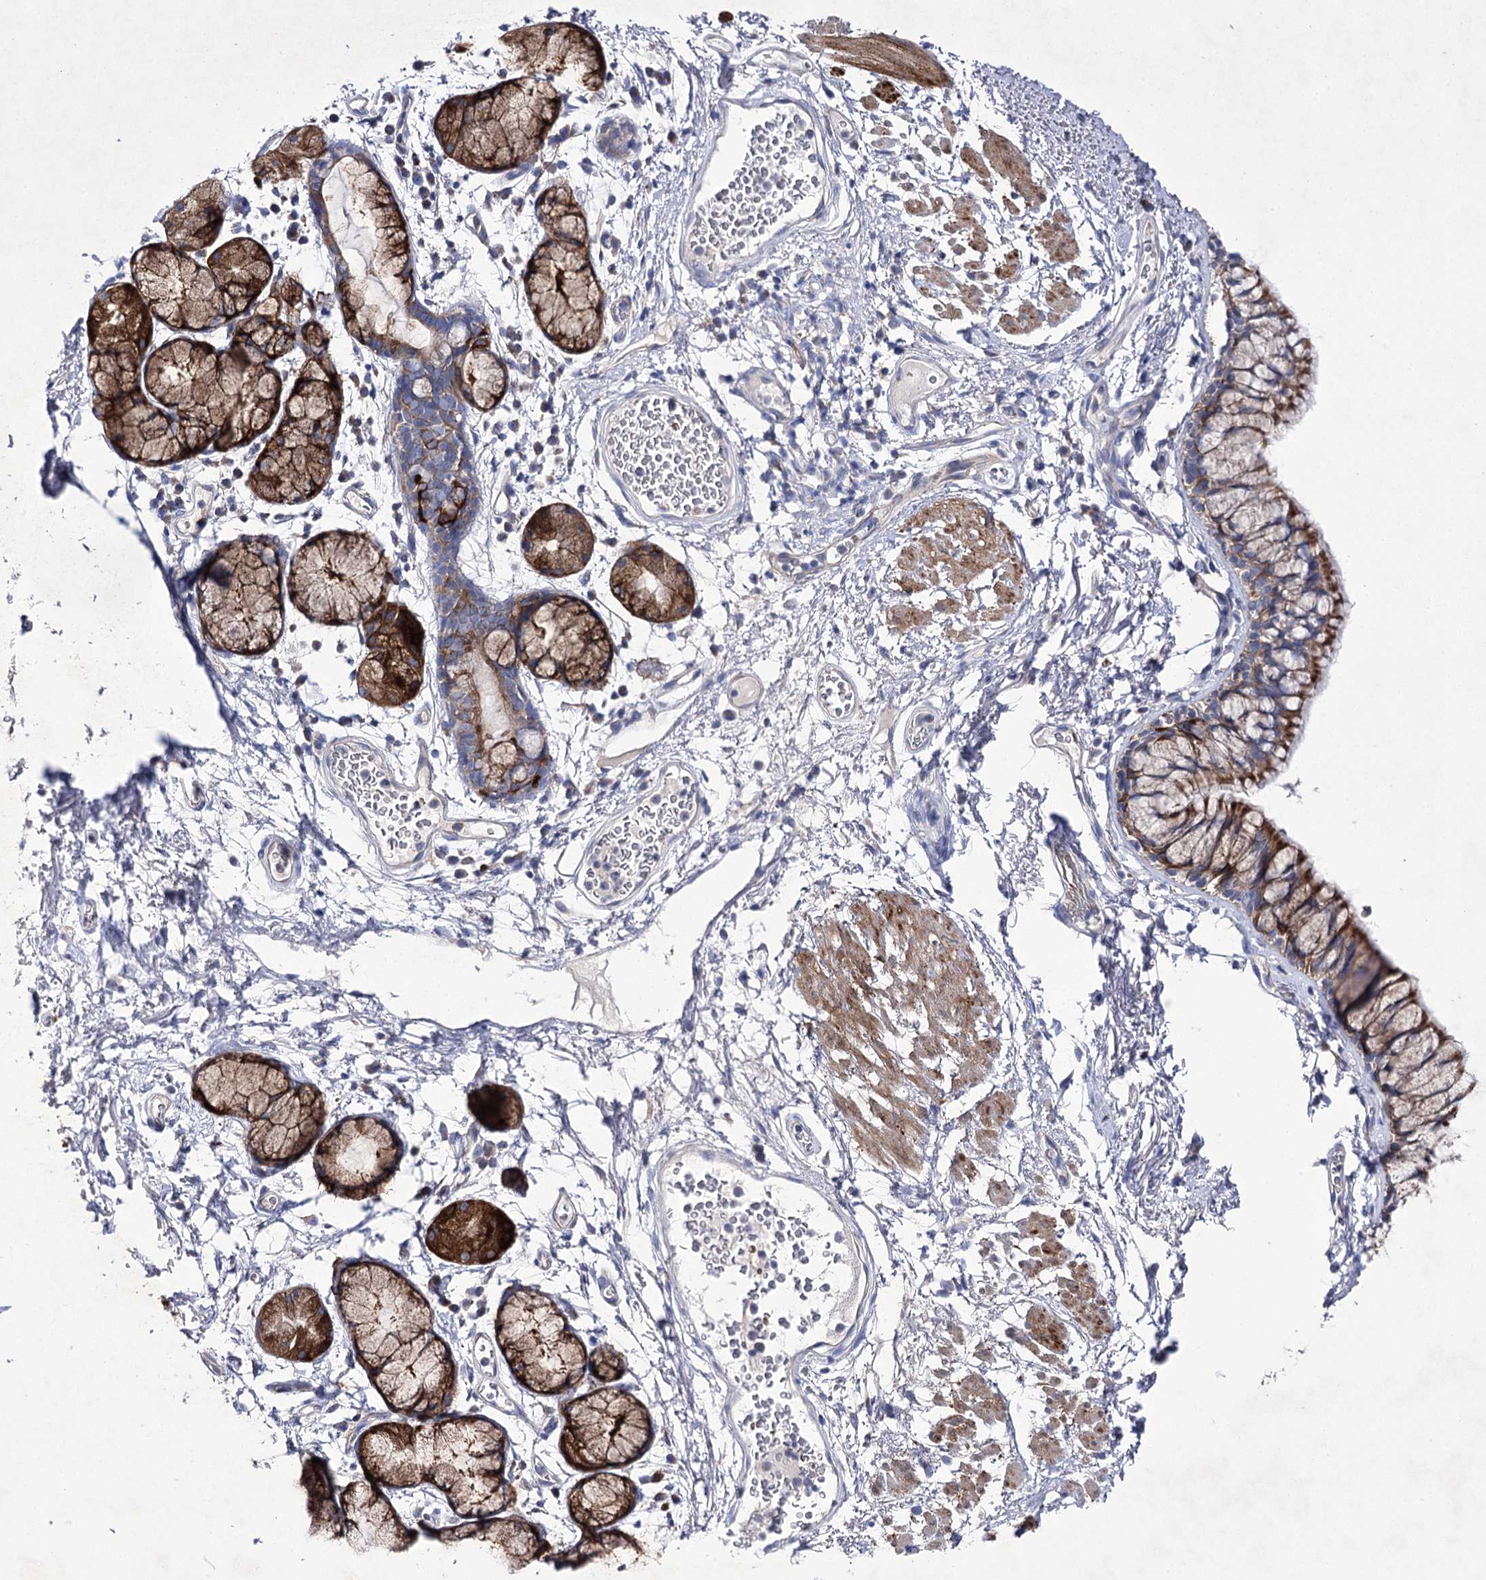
{"staining": {"intensity": "moderate", "quantity": ">75%", "location": "cytoplasmic/membranous"}, "tissue": "bronchus", "cell_type": "Respiratory epithelial cells", "image_type": "normal", "snomed": [{"axis": "morphology", "description": "Normal tissue, NOS"}, {"axis": "topography", "description": "Cartilage tissue"}, {"axis": "topography", "description": "Bronchus"}], "caption": "Respiratory epithelial cells display medium levels of moderate cytoplasmic/membranous expression in approximately >75% of cells in unremarkable bronchus.", "gene": "COX15", "patient": {"sex": "female", "age": 73}}